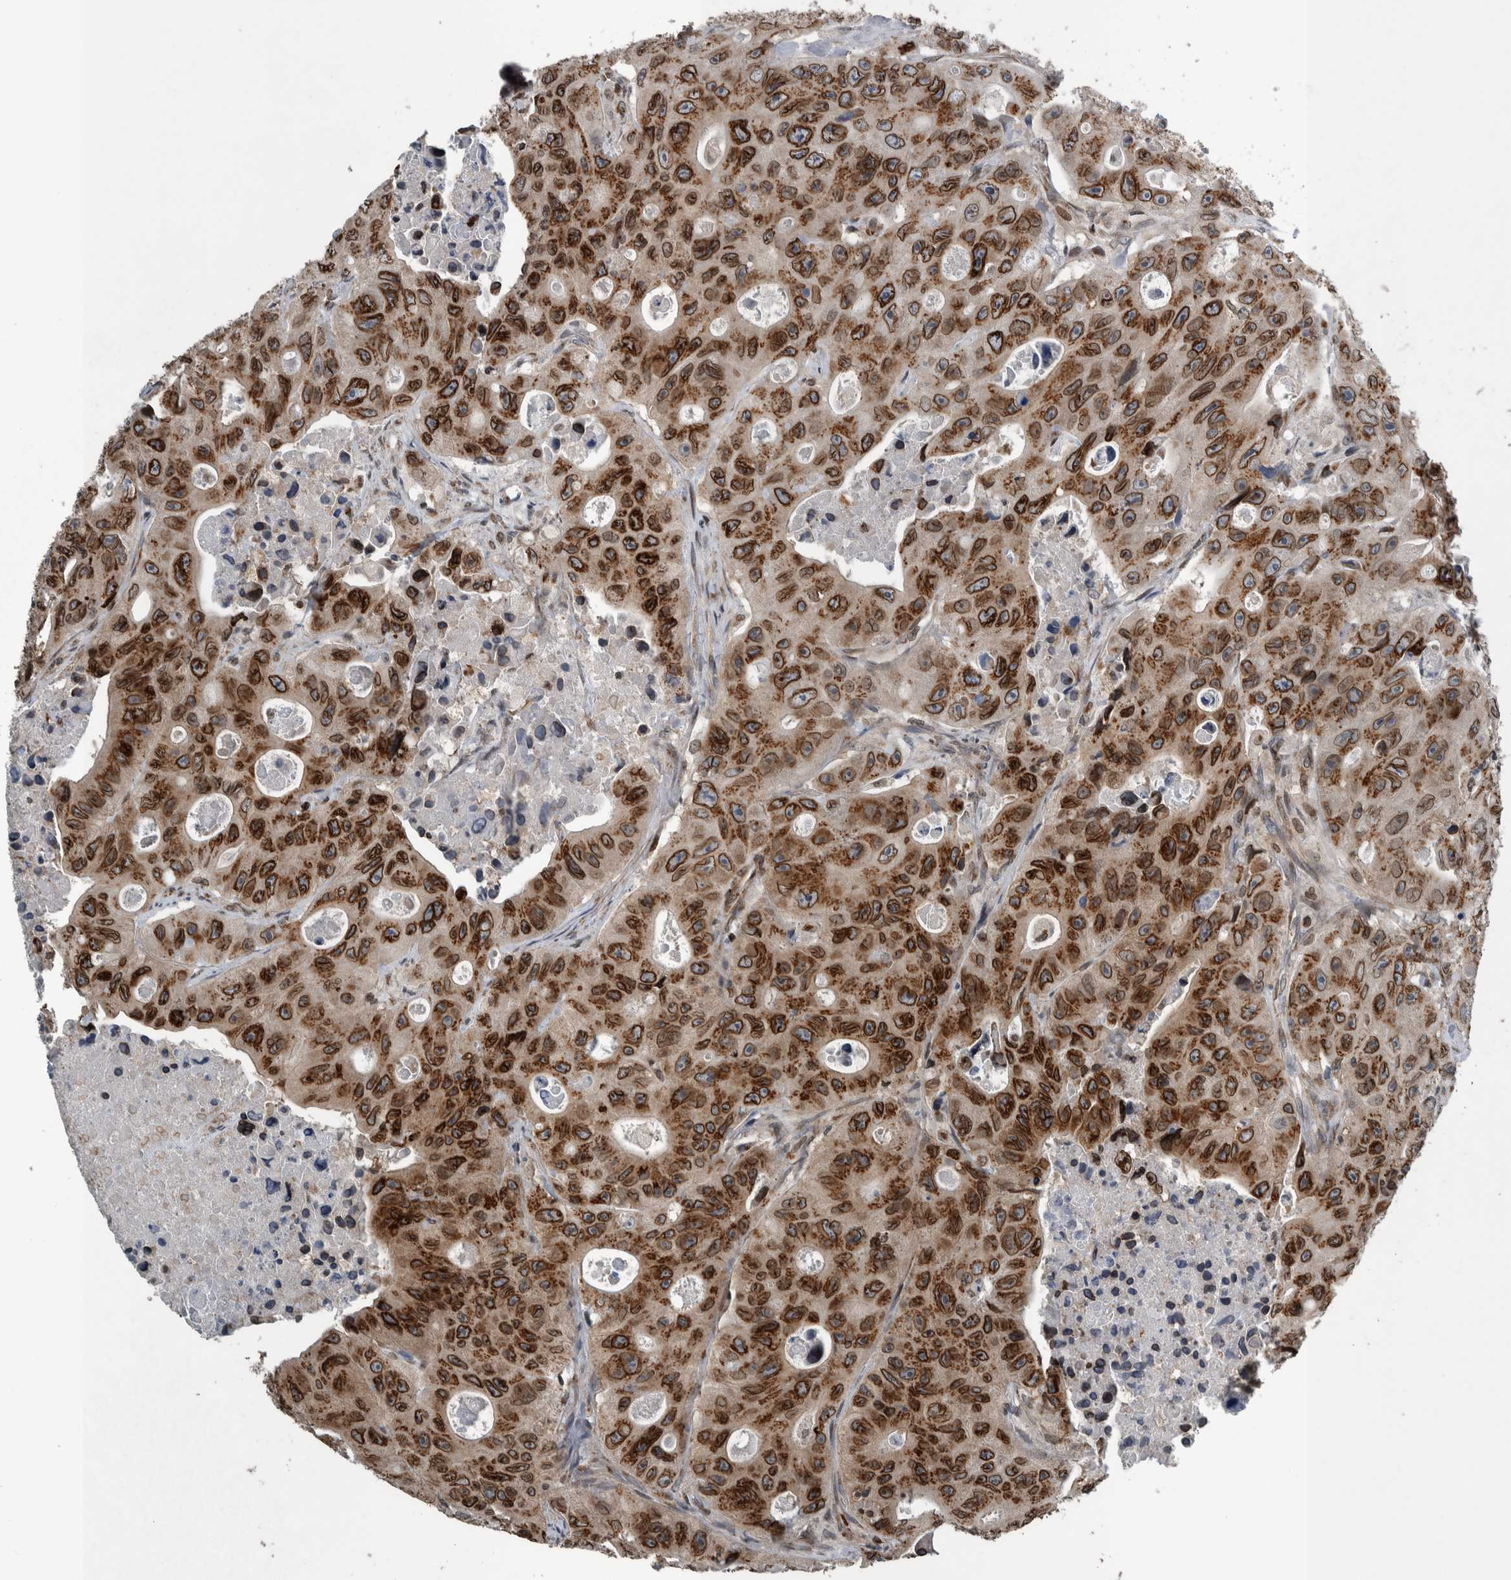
{"staining": {"intensity": "strong", "quantity": ">75%", "location": "cytoplasmic/membranous,nuclear"}, "tissue": "colorectal cancer", "cell_type": "Tumor cells", "image_type": "cancer", "snomed": [{"axis": "morphology", "description": "Adenocarcinoma, NOS"}, {"axis": "topography", "description": "Colon"}], "caption": "Immunohistochemical staining of human colorectal cancer (adenocarcinoma) demonstrates high levels of strong cytoplasmic/membranous and nuclear protein positivity in about >75% of tumor cells.", "gene": "FAM135B", "patient": {"sex": "female", "age": 46}}